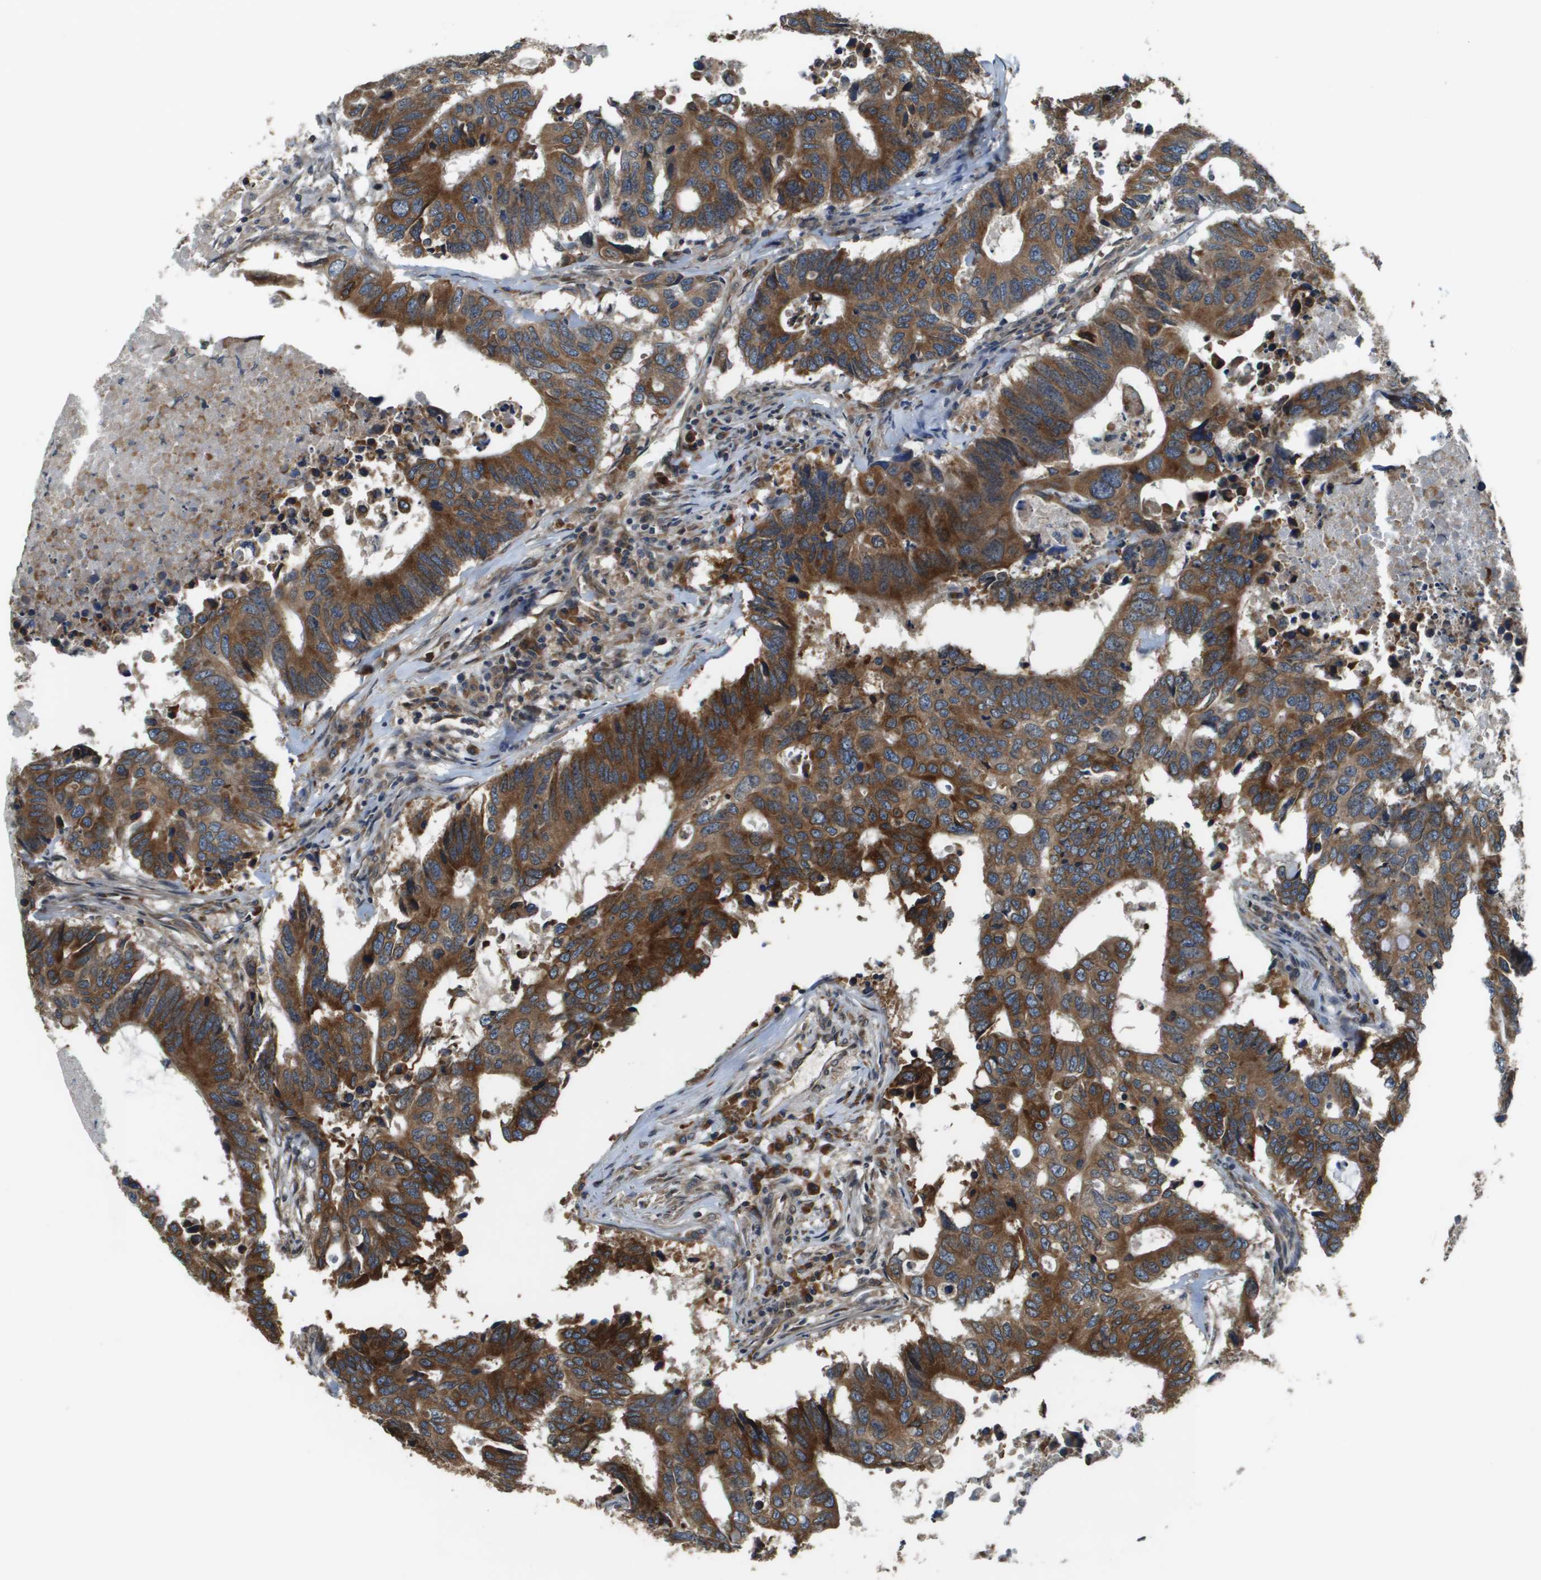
{"staining": {"intensity": "strong", "quantity": ">75%", "location": "cytoplasmic/membranous"}, "tissue": "colorectal cancer", "cell_type": "Tumor cells", "image_type": "cancer", "snomed": [{"axis": "morphology", "description": "Adenocarcinoma, NOS"}, {"axis": "topography", "description": "Colon"}], "caption": "Strong cytoplasmic/membranous staining is identified in about >75% of tumor cells in colorectal adenocarcinoma.", "gene": "SEC62", "patient": {"sex": "male", "age": 71}}